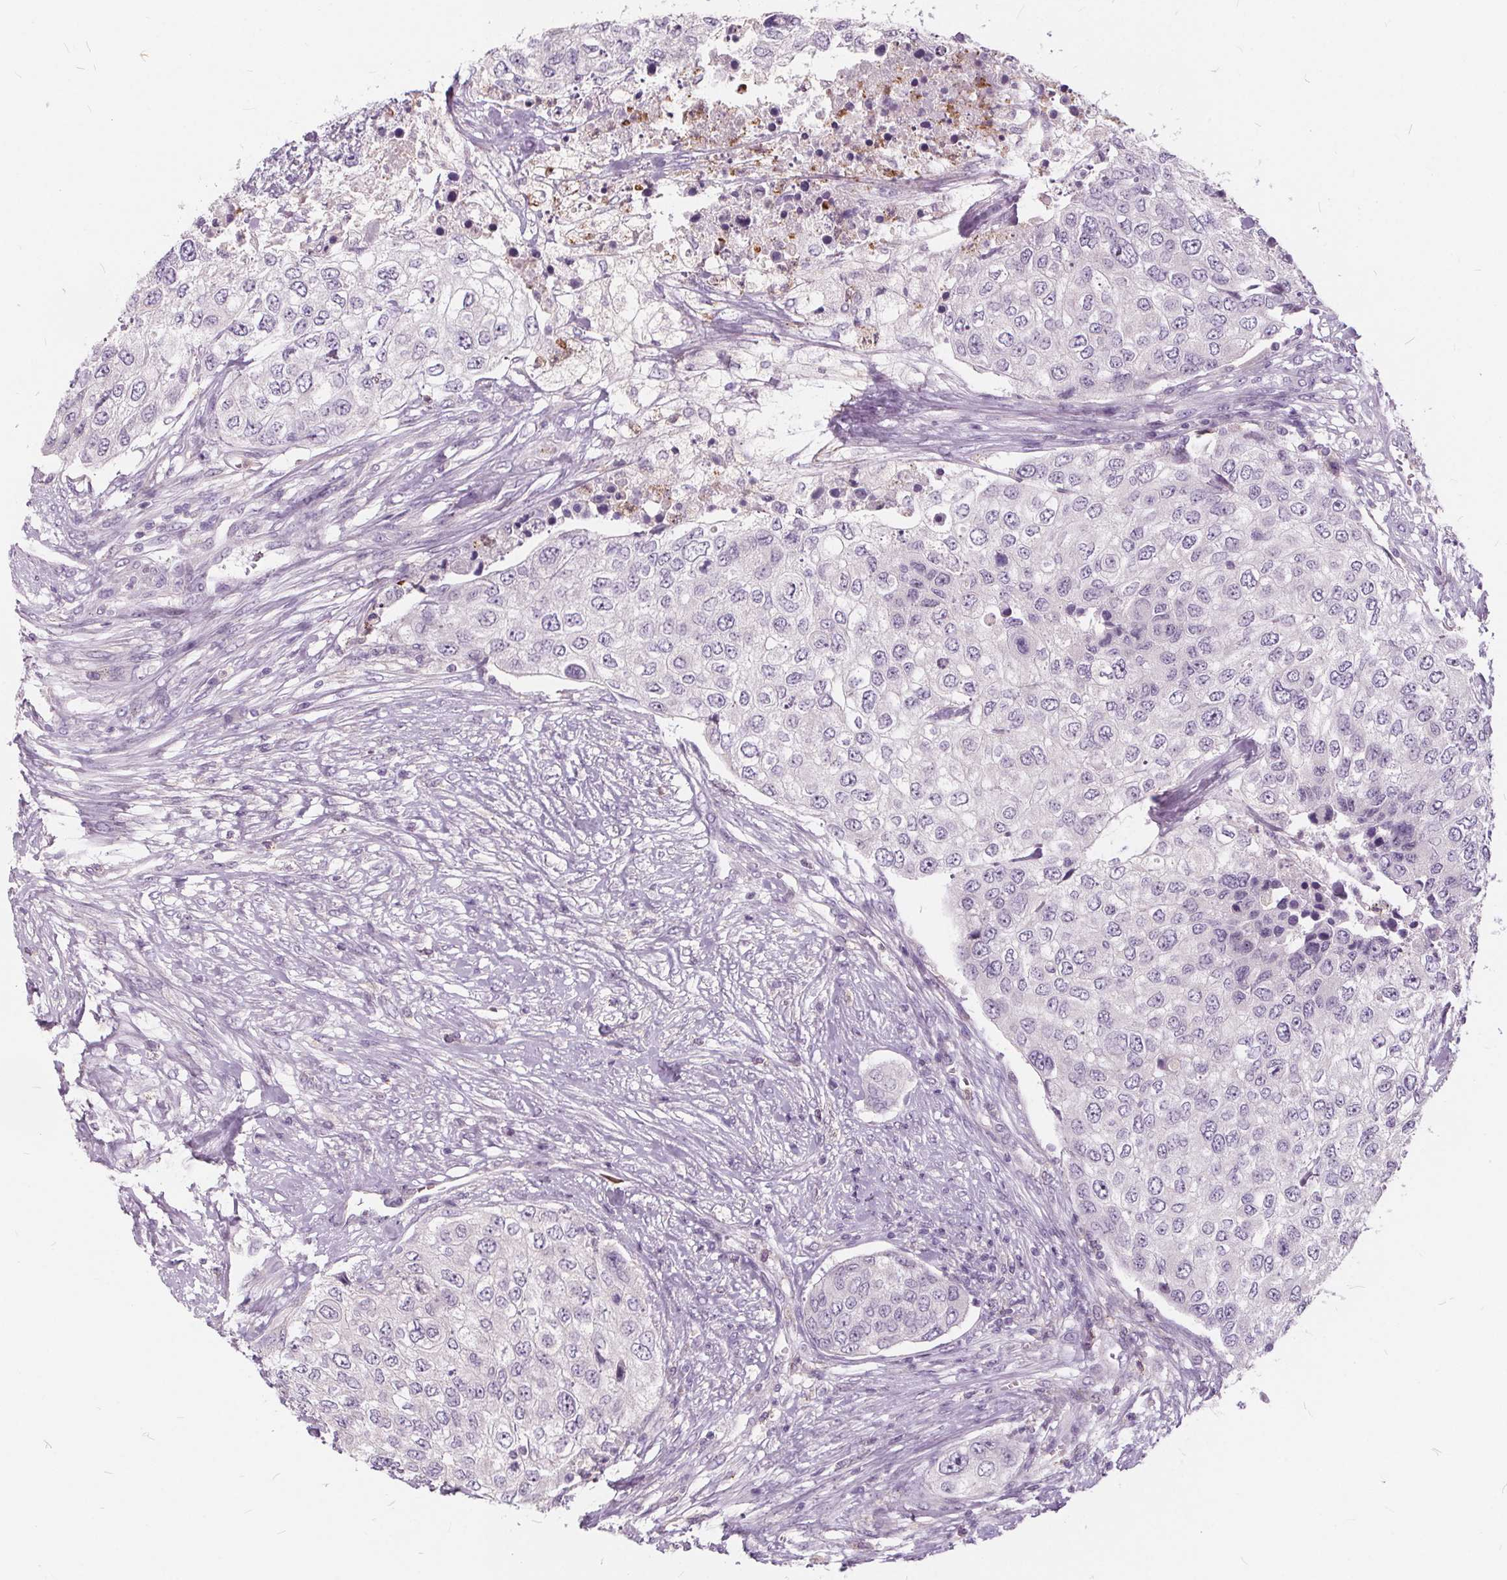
{"staining": {"intensity": "negative", "quantity": "none", "location": "none"}, "tissue": "urothelial cancer", "cell_type": "Tumor cells", "image_type": "cancer", "snomed": [{"axis": "morphology", "description": "Urothelial carcinoma, High grade"}, {"axis": "topography", "description": "Urinary bladder"}], "caption": "The immunohistochemistry (IHC) micrograph has no significant expression in tumor cells of high-grade urothelial carcinoma tissue.", "gene": "HAAO", "patient": {"sex": "female", "age": 78}}